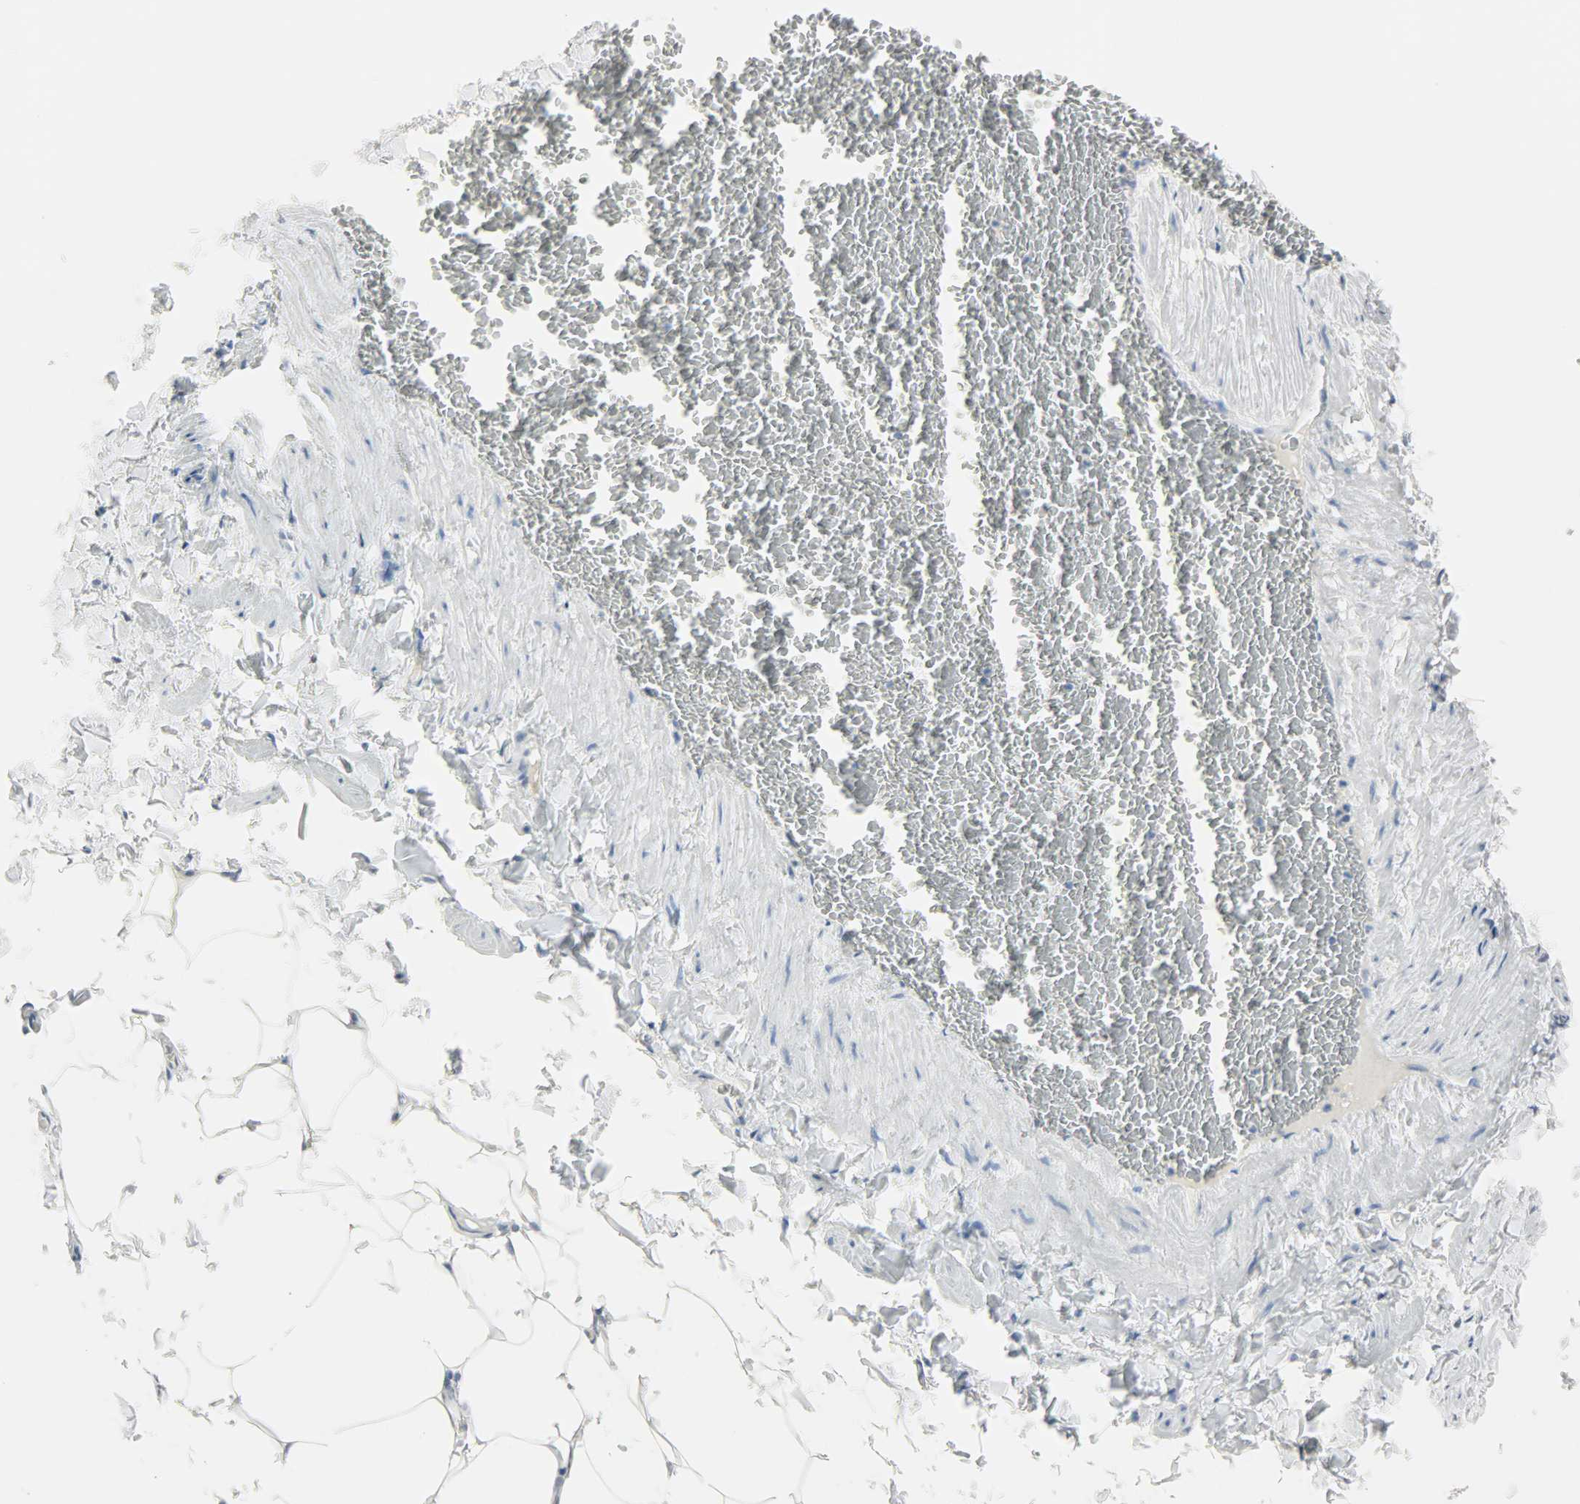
{"staining": {"intensity": "negative", "quantity": "none", "location": "none"}, "tissue": "adipose tissue", "cell_type": "Adipocytes", "image_type": "normal", "snomed": [{"axis": "morphology", "description": "Normal tissue, NOS"}, {"axis": "topography", "description": "Vascular tissue"}], "caption": "Adipocytes are negative for protein expression in normal human adipose tissue. Brightfield microscopy of IHC stained with DAB (3,3'-diaminobenzidine) (brown) and hematoxylin (blue), captured at high magnification.", "gene": "HELLS", "patient": {"sex": "male", "age": 41}}